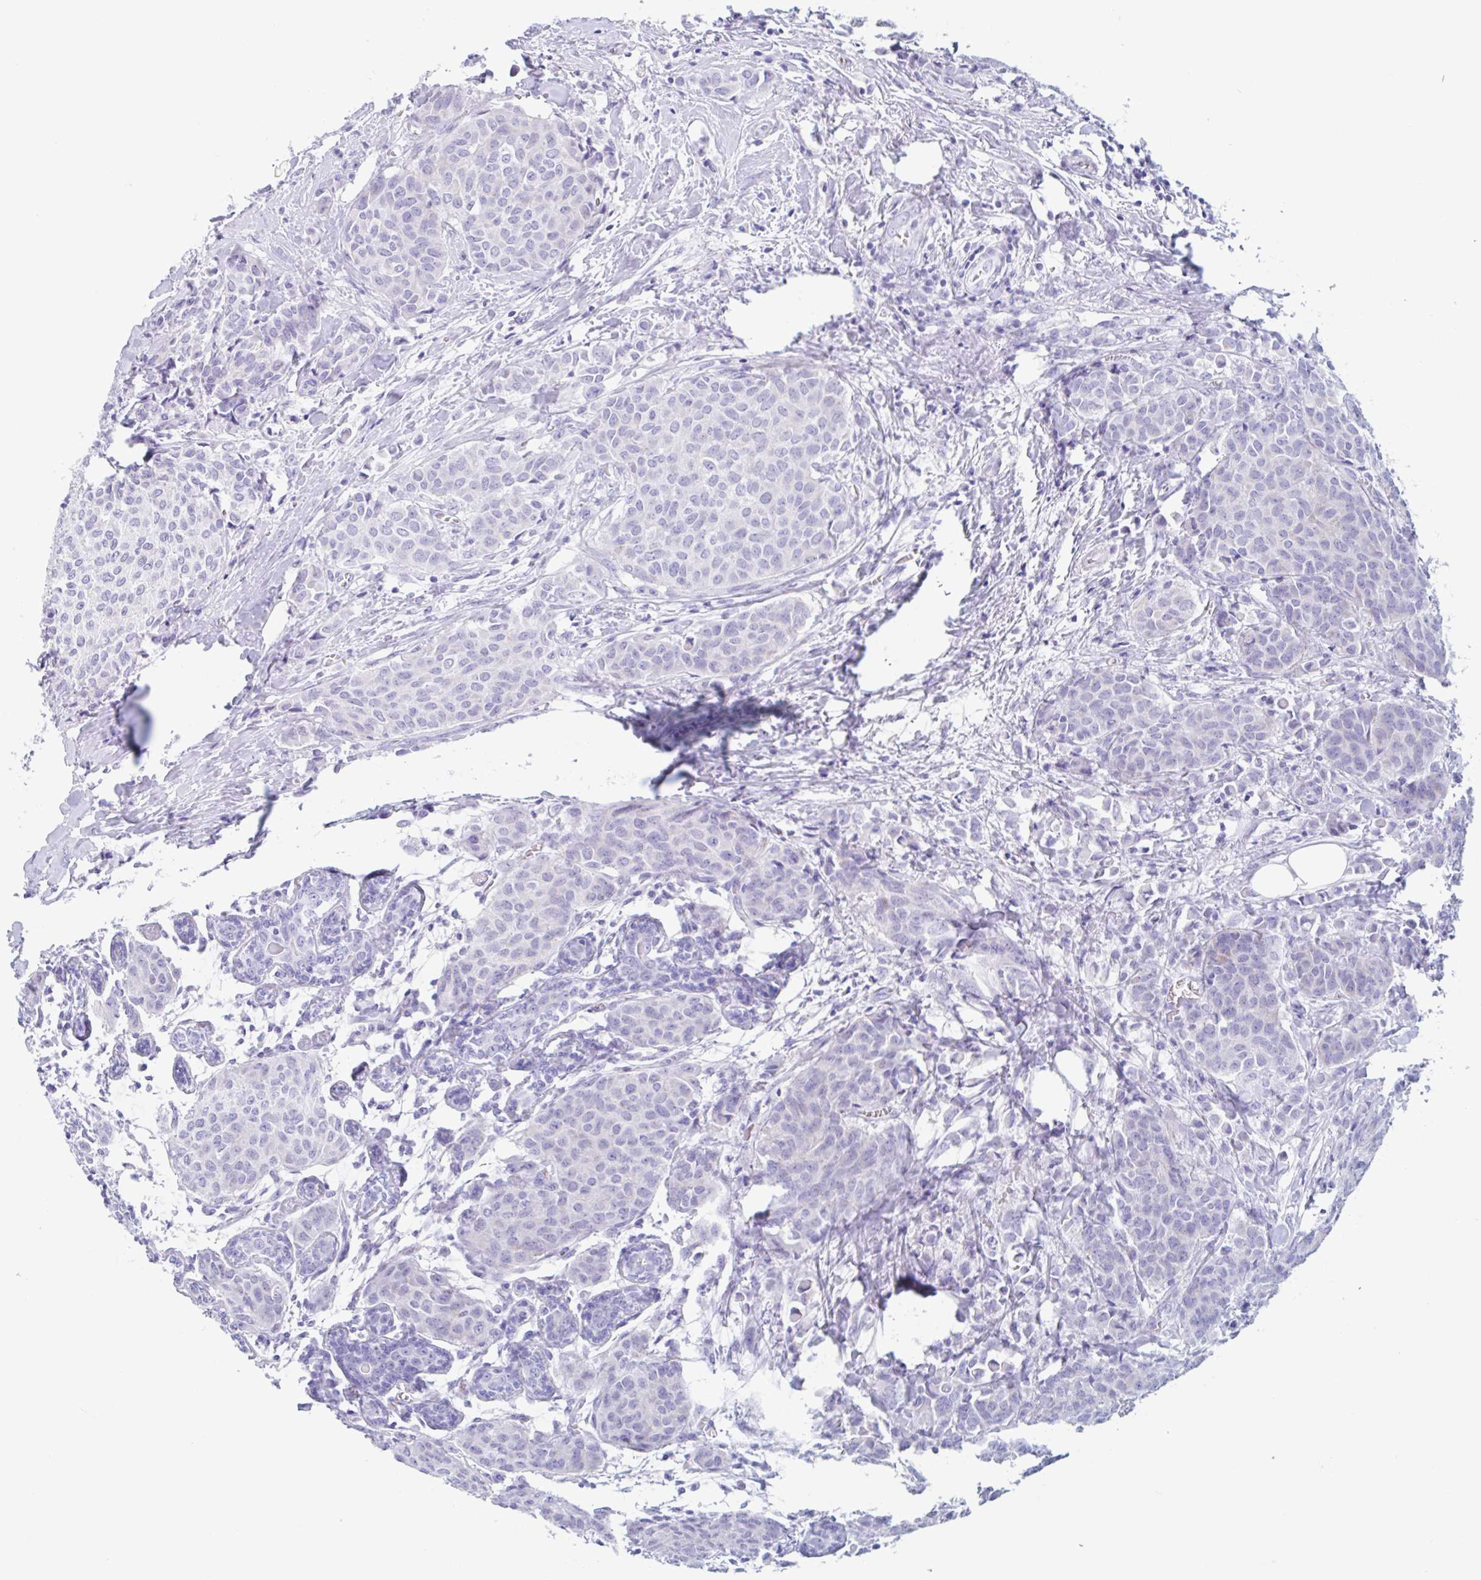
{"staining": {"intensity": "negative", "quantity": "none", "location": "none"}, "tissue": "breast cancer", "cell_type": "Tumor cells", "image_type": "cancer", "snomed": [{"axis": "morphology", "description": "Duct carcinoma"}, {"axis": "topography", "description": "Breast"}], "caption": "Immunohistochemistry (IHC) image of human invasive ductal carcinoma (breast) stained for a protein (brown), which displays no expression in tumor cells. The staining is performed using DAB brown chromogen with nuclei counter-stained in using hematoxylin.", "gene": "CPTP", "patient": {"sex": "female", "age": 47}}